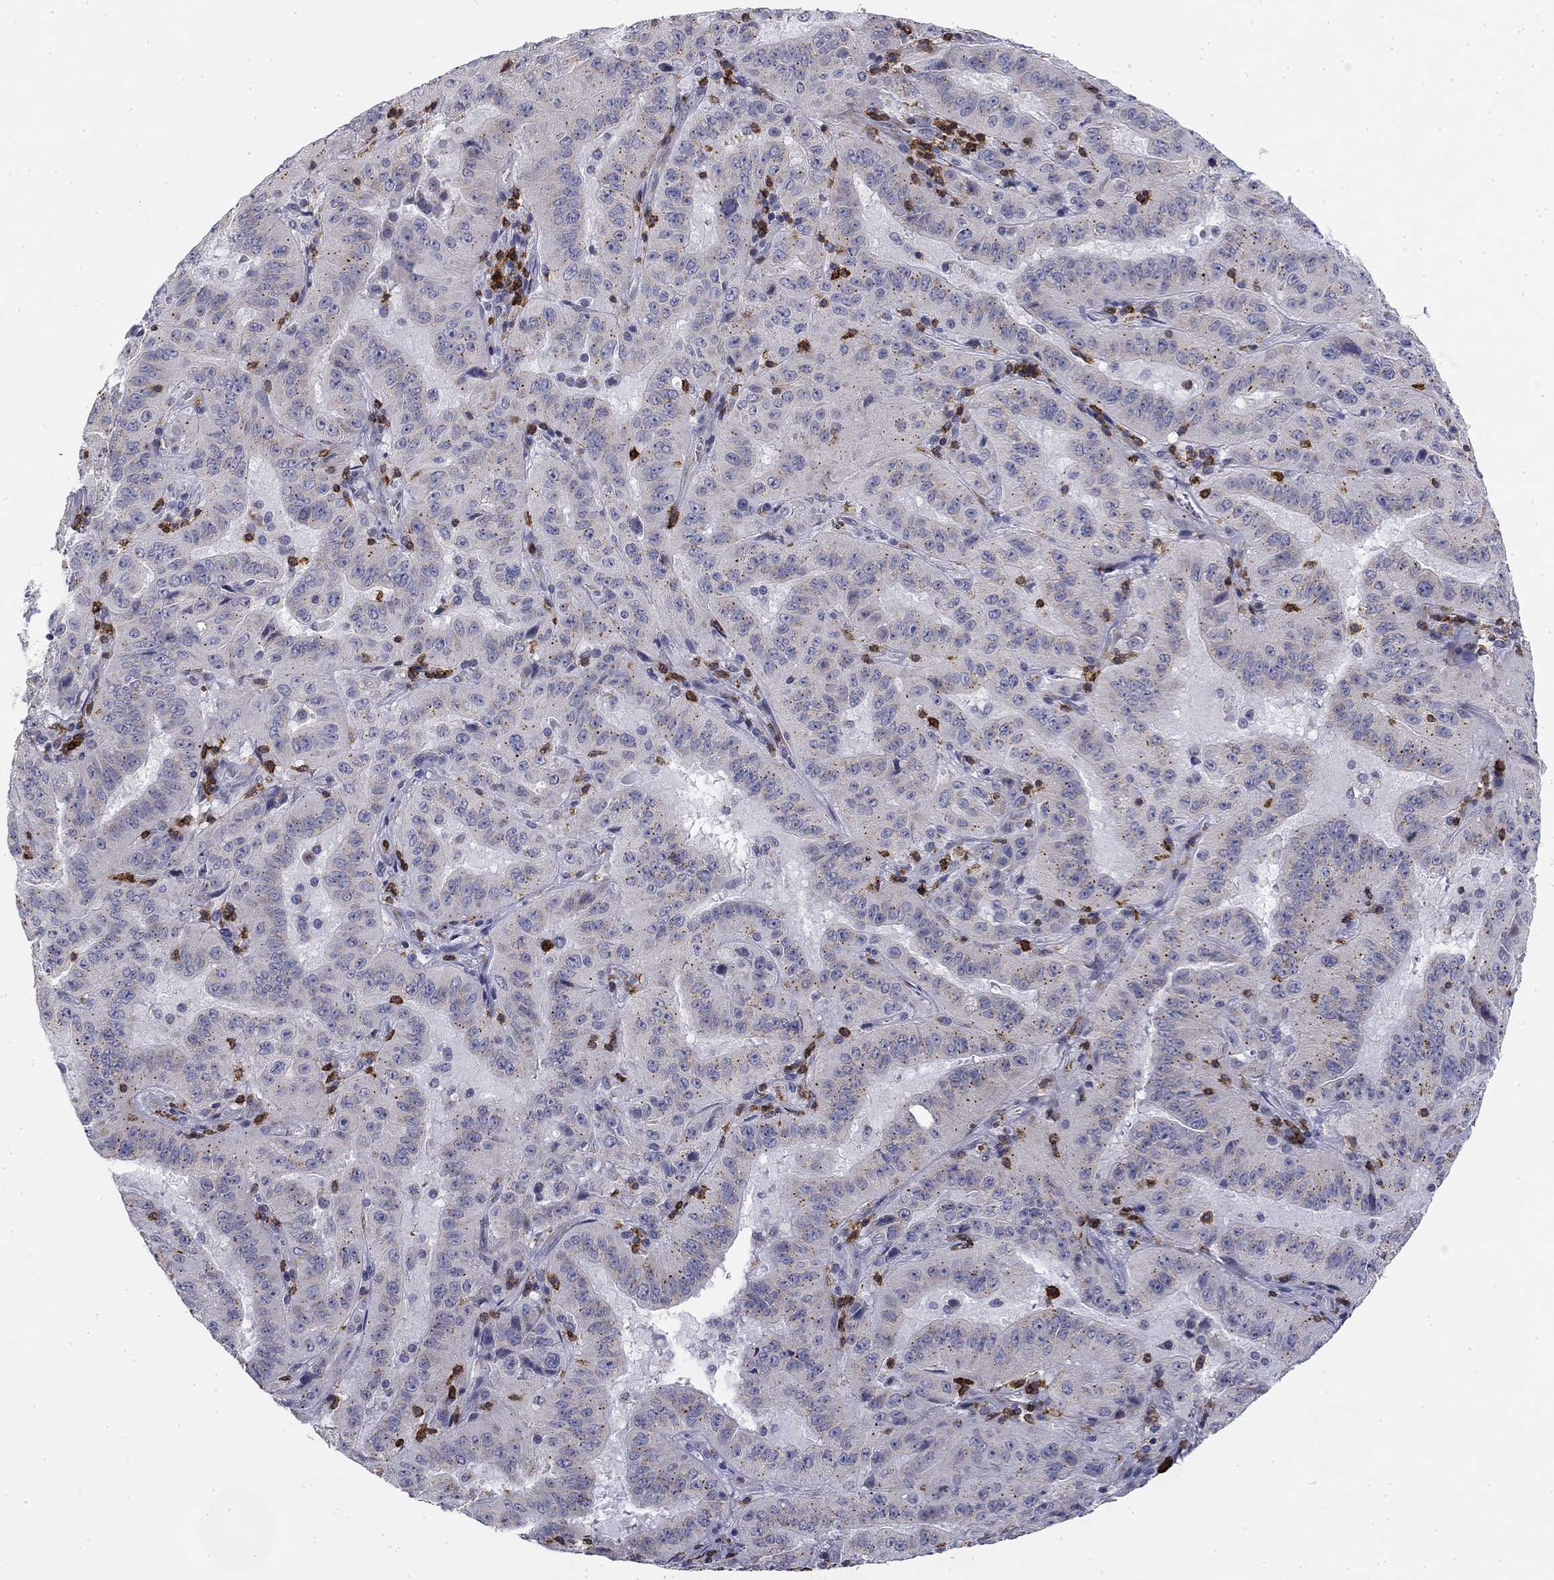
{"staining": {"intensity": "moderate", "quantity": "25%-75%", "location": "cytoplasmic/membranous"}, "tissue": "pancreatic cancer", "cell_type": "Tumor cells", "image_type": "cancer", "snomed": [{"axis": "morphology", "description": "Adenocarcinoma, NOS"}, {"axis": "topography", "description": "Pancreas"}], "caption": "A histopathology image of human pancreatic adenocarcinoma stained for a protein shows moderate cytoplasmic/membranous brown staining in tumor cells.", "gene": "TRAT1", "patient": {"sex": "male", "age": 63}}